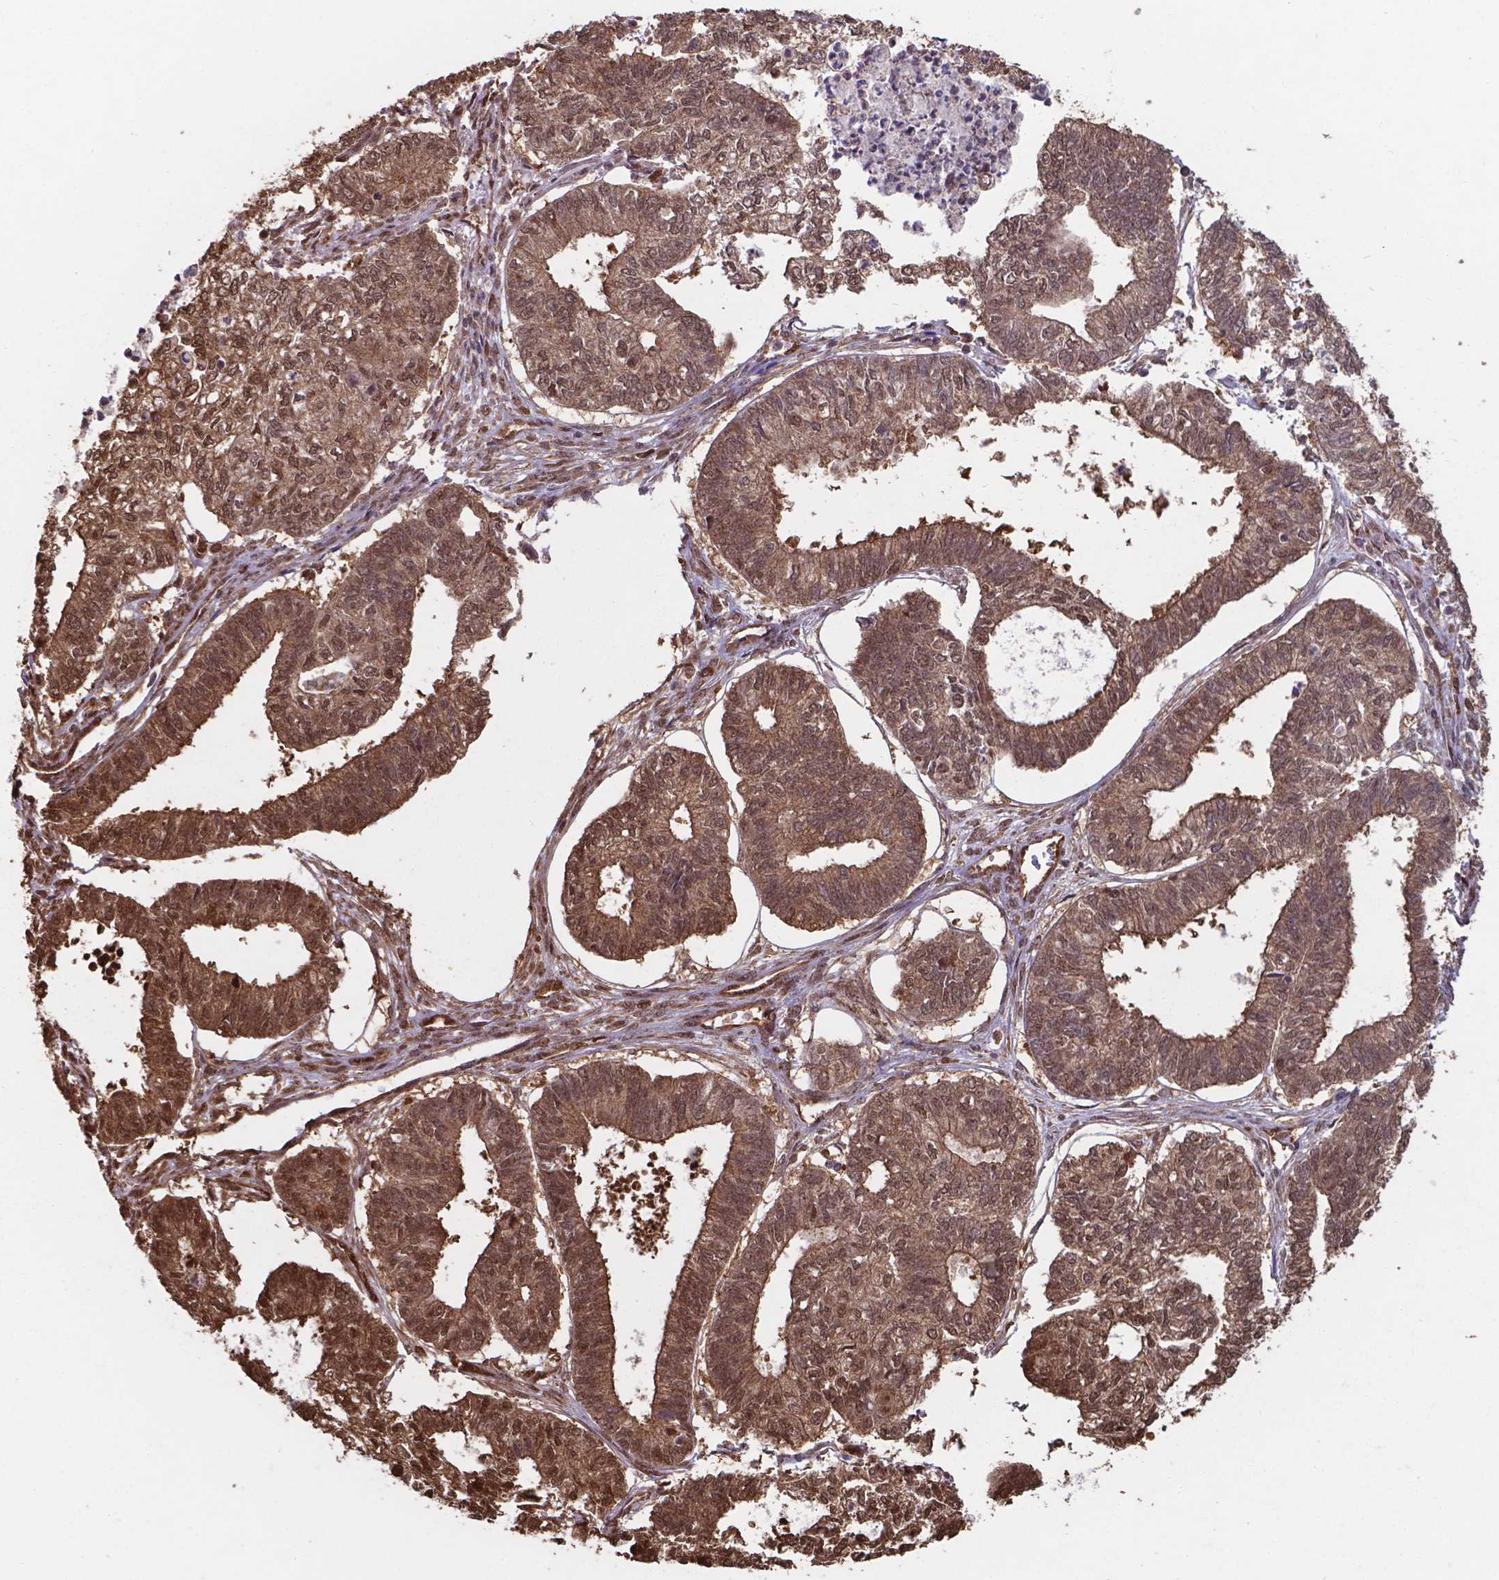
{"staining": {"intensity": "strong", "quantity": ">75%", "location": "cytoplasmic/membranous,nuclear"}, "tissue": "ovarian cancer", "cell_type": "Tumor cells", "image_type": "cancer", "snomed": [{"axis": "morphology", "description": "Carcinoma, endometroid"}, {"axis": "topography", "description": "Ovary"}], "caption": "This photomicrograph exhibits immunohistochemistry staining of endometroid carcinoma (ovarian), with high strong cytoplasmic/membranous and nuclear positivity in approximately >75% of tumor cells.", "gene": "CHP2", "patient": {"sex": "female", "age": 64}}